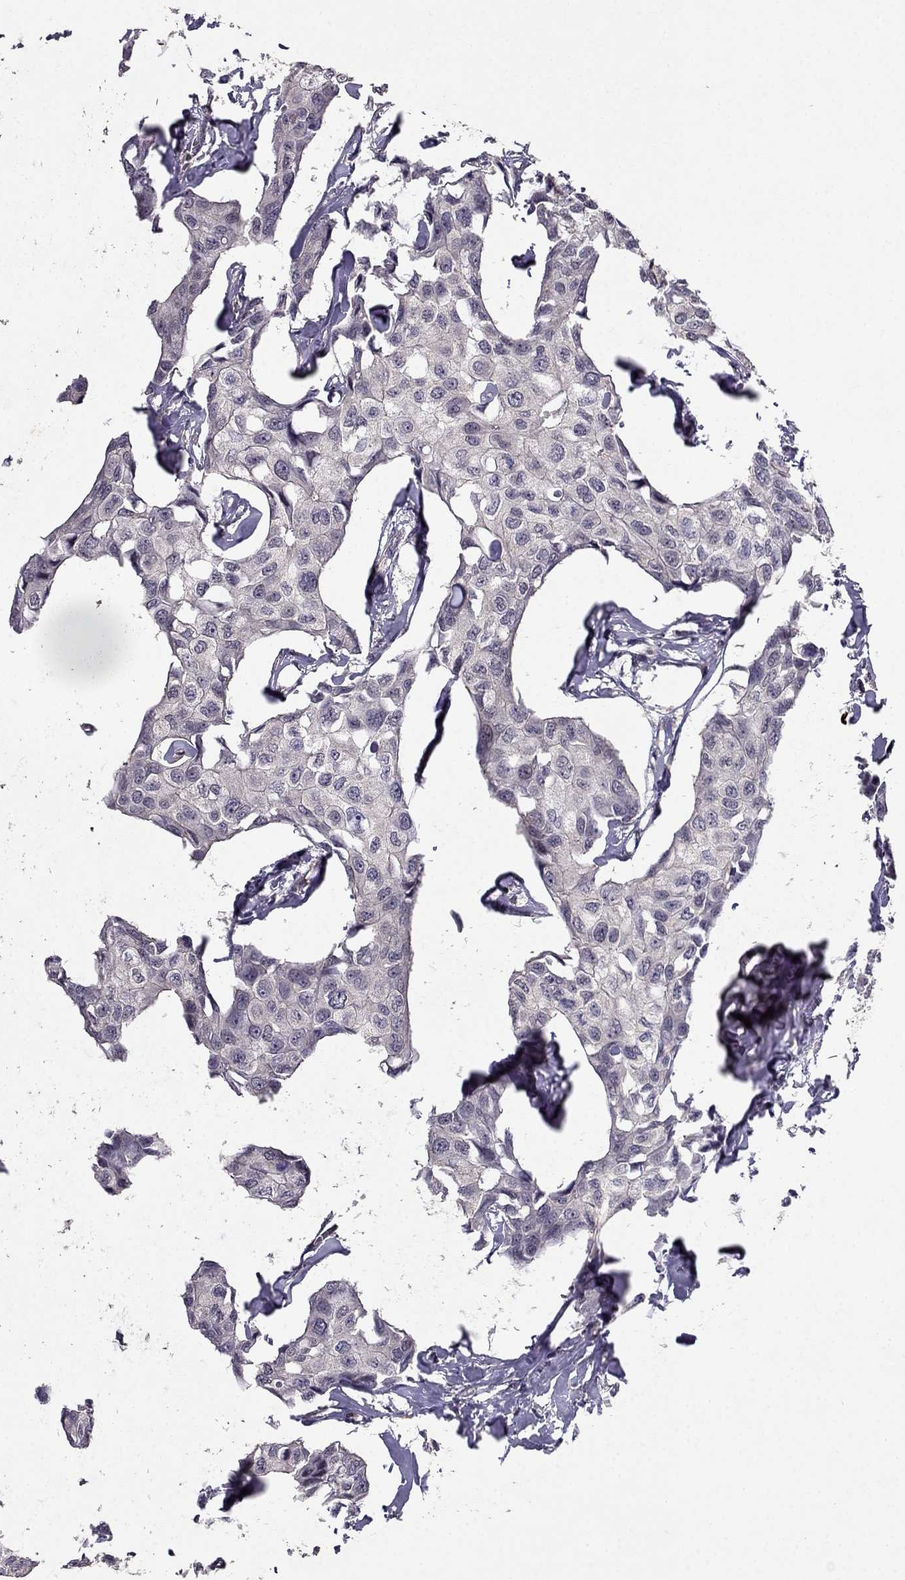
{"staining": {"intensity": "negative", "quantity": "none", "location": "none"}, "tissue": "breast cancer", "cell_type": "Tumor cells", "image_type": "cancer", "snomed": [{"axis": "morphology", "description": "Duct carcinoma"}, {"axis": "topography", "description": "Breast"}], "caption": "Tumor cells show no significant staining in breast invasive ductal carcinoma.", "gene": "RASIP1", "patient": {"sex": "female", "age": 80}}